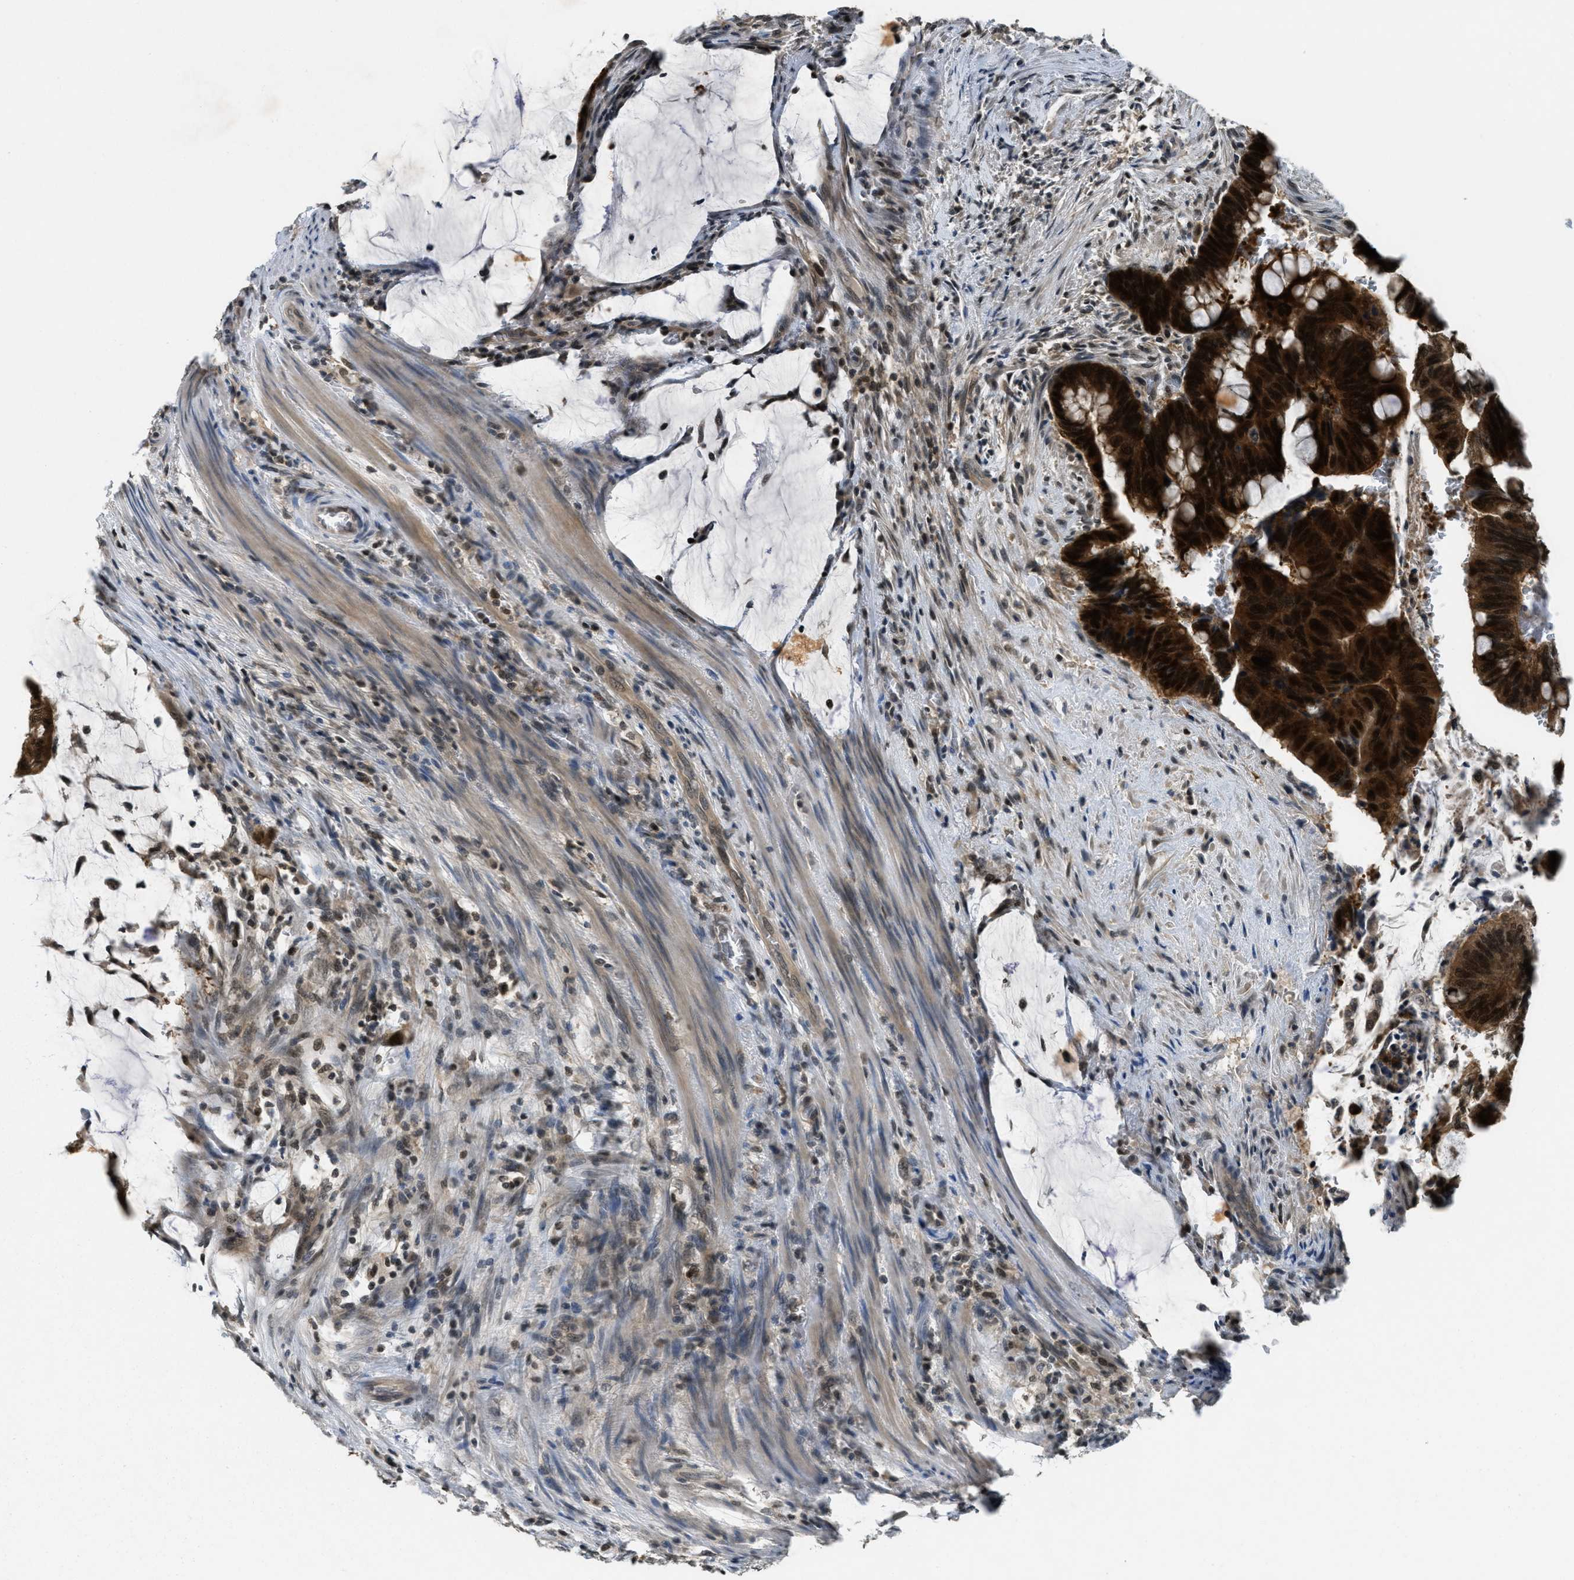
{"staining": {"intensity": "strong", "quantity": ">75%", "location": "cytoplasmic/membranous,nuclear"}, "tissue": "colorectal cancer", "cell_type": "Tumor cells", "image_type": "cancer", "snomed": [{"axis": "morphology", "description": "Normal tissue, NOS"}, {"axis": "morphology", "description": "Adenocarcinoma, NOS"}, {"axis": "topography", "description": "Rectum"}, {"axis": "topography", "description": "Peripheral nerve tissue"}], "caption": "Adenocarcinoma (colorectal) stained for a protein displays strong cytoplasmic/membranous and nuclear positivity in tumor cells. (Brightfield microscopy of DAB IHC at high magnification).", "gene": "DNAJB1", "patient": {"sex": "male", "age": 92}}